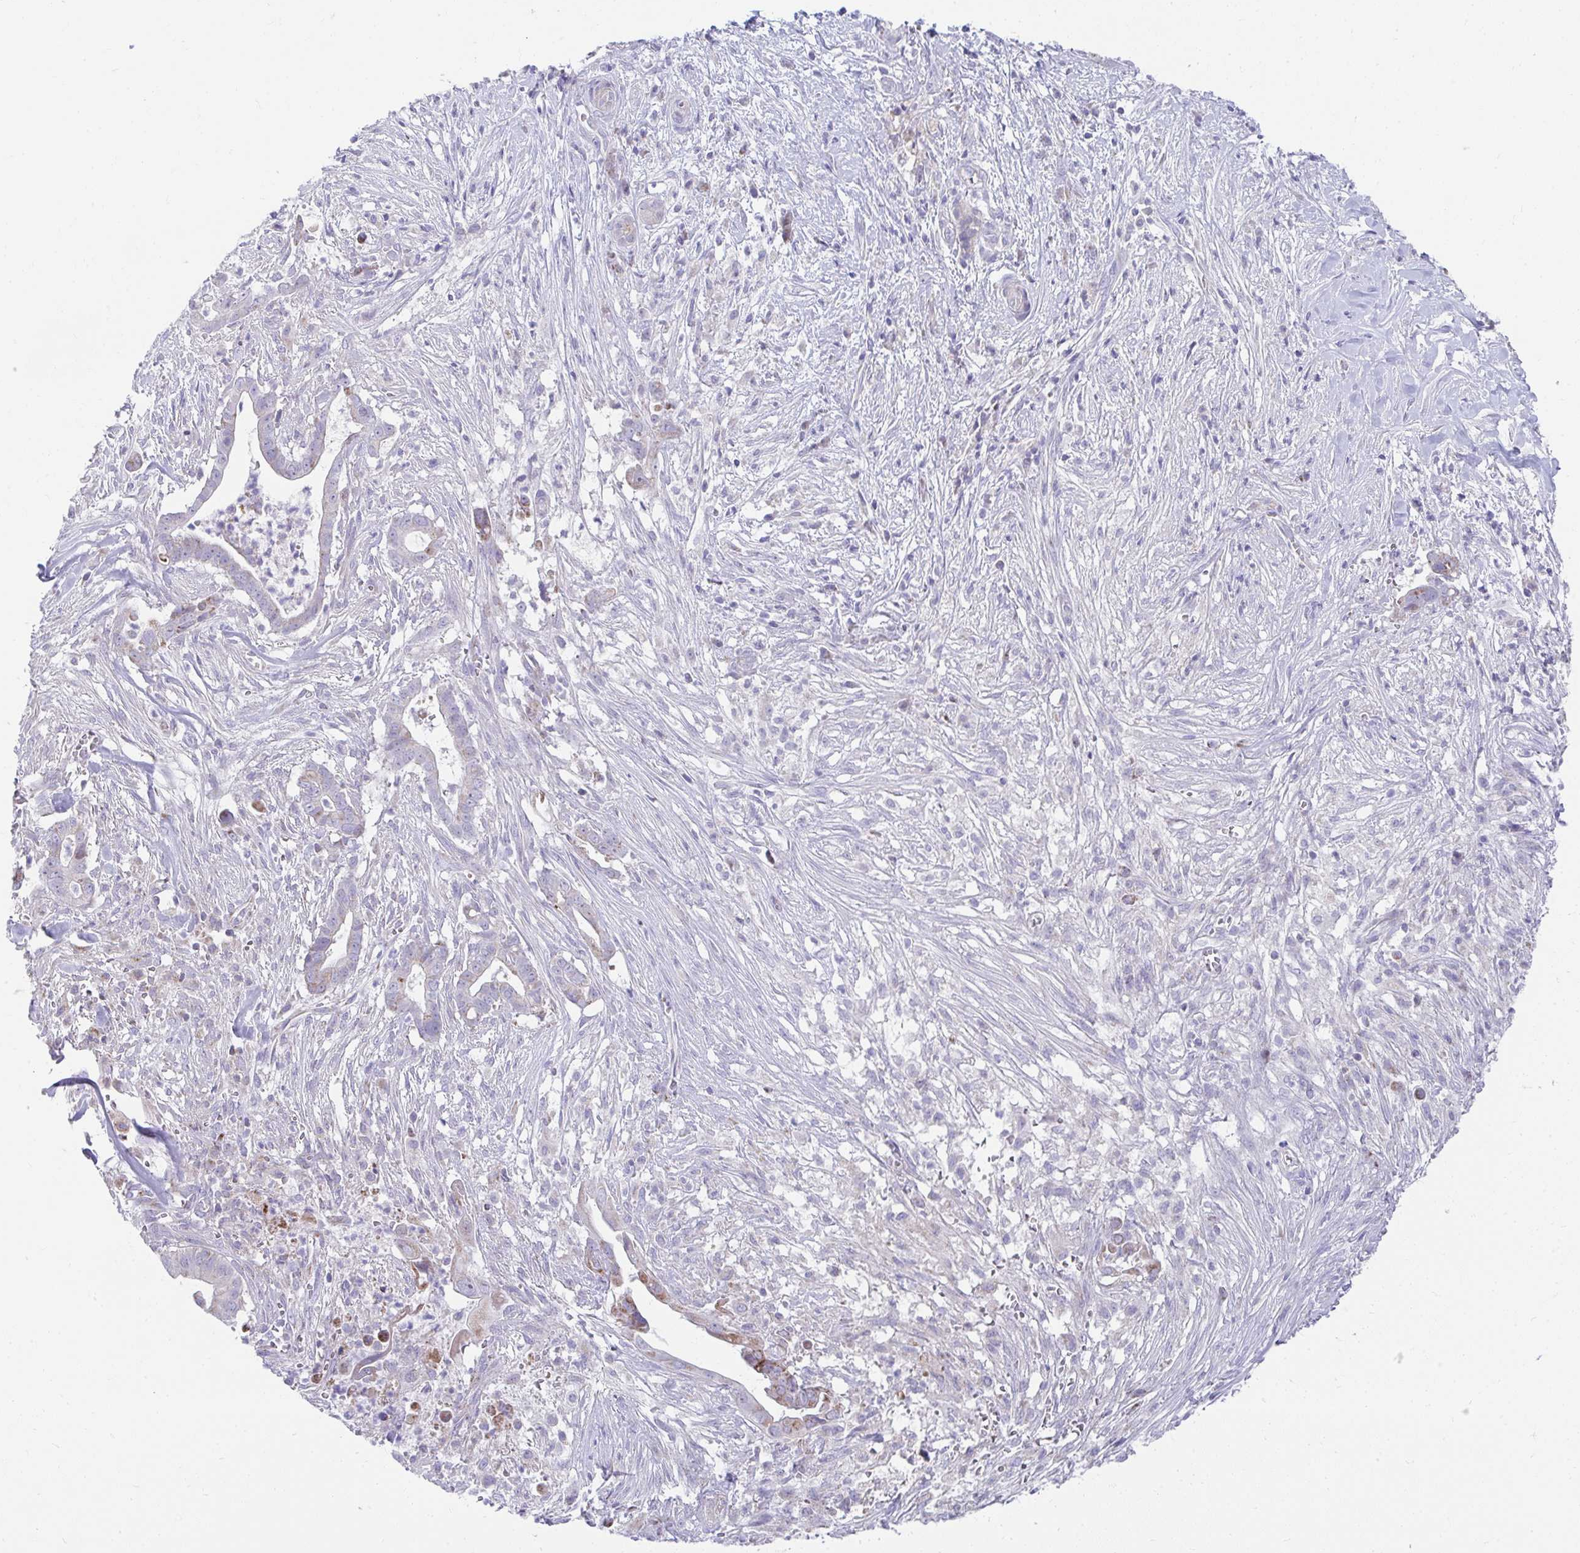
{"staining": {"intensity": "weak", "quantity": "<25%", "location": "cytoplasmic/membranous"}, "tissue": "pancreatic cancer", "cell_type": "Tumor cells", "image_type": "cancer", "snomed": [{"axis": "morphology", "description": "Adenocarcinoma, NOS"}, {"axis": "topography", "description": "Pancreas"}], "caption": "Tumor cells show no significant protein positivity in adenocarcinoma (pancreatic).", "gene": "PRRG3", "patient": {"sex": "male", "age": 61}}